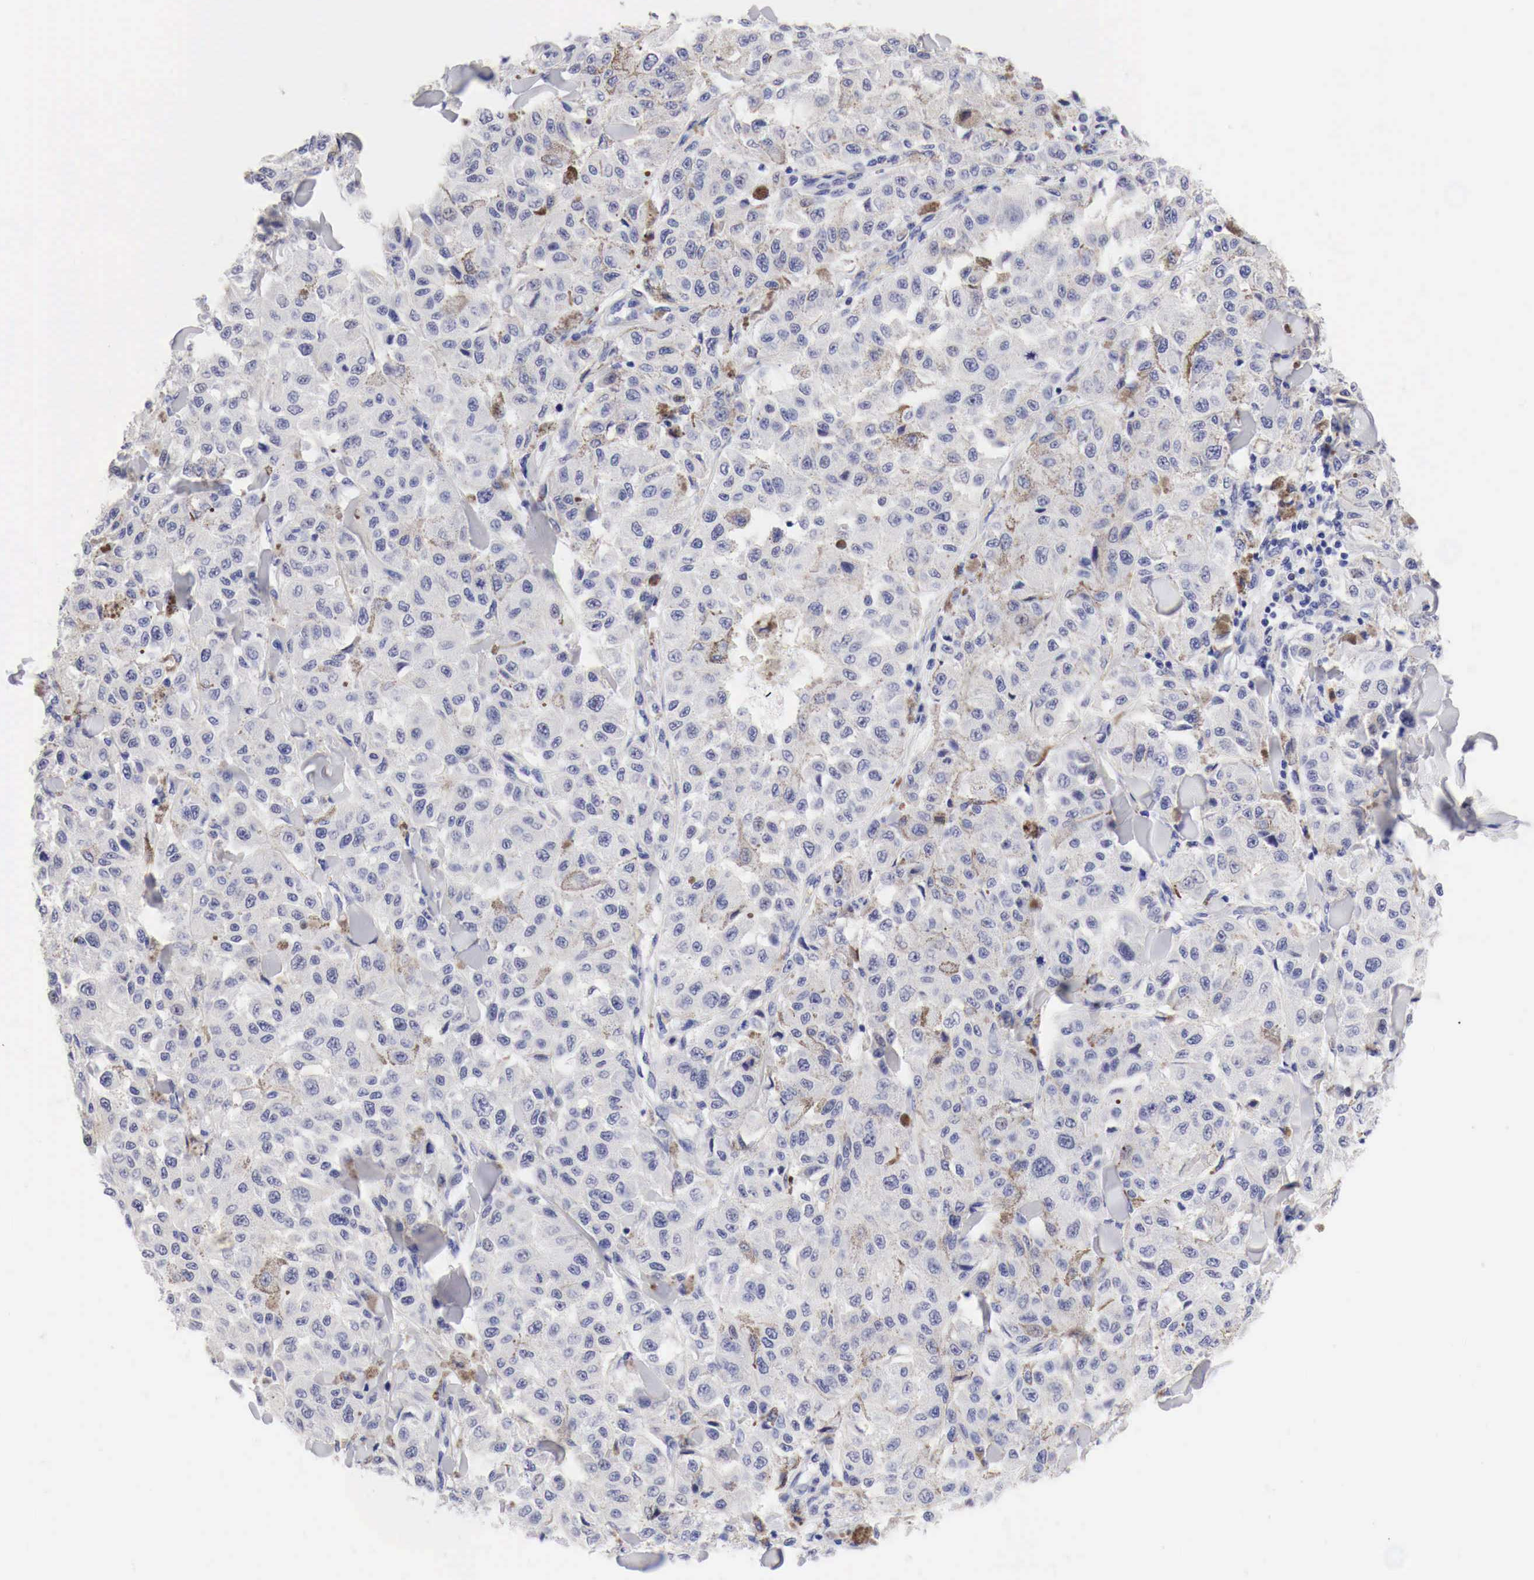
{"staining": {"intensity": "weak", "quantity": "<25%", "location": "cytoplasmic/membranous"}, "tissue": "melanoma", "cell_type": "Tumor cells", "image_type": "cancer", "snomed": [{"axis": "morphology", "description": "Malignant melanoma, NOS"}, {"axis": "topography", "description": "Skin"}], "caption": "Tumor cells are negative for protein expression in human melanoma.", "gene": "CDKN2A", "patient": {"sex": "female", "age": 64}}